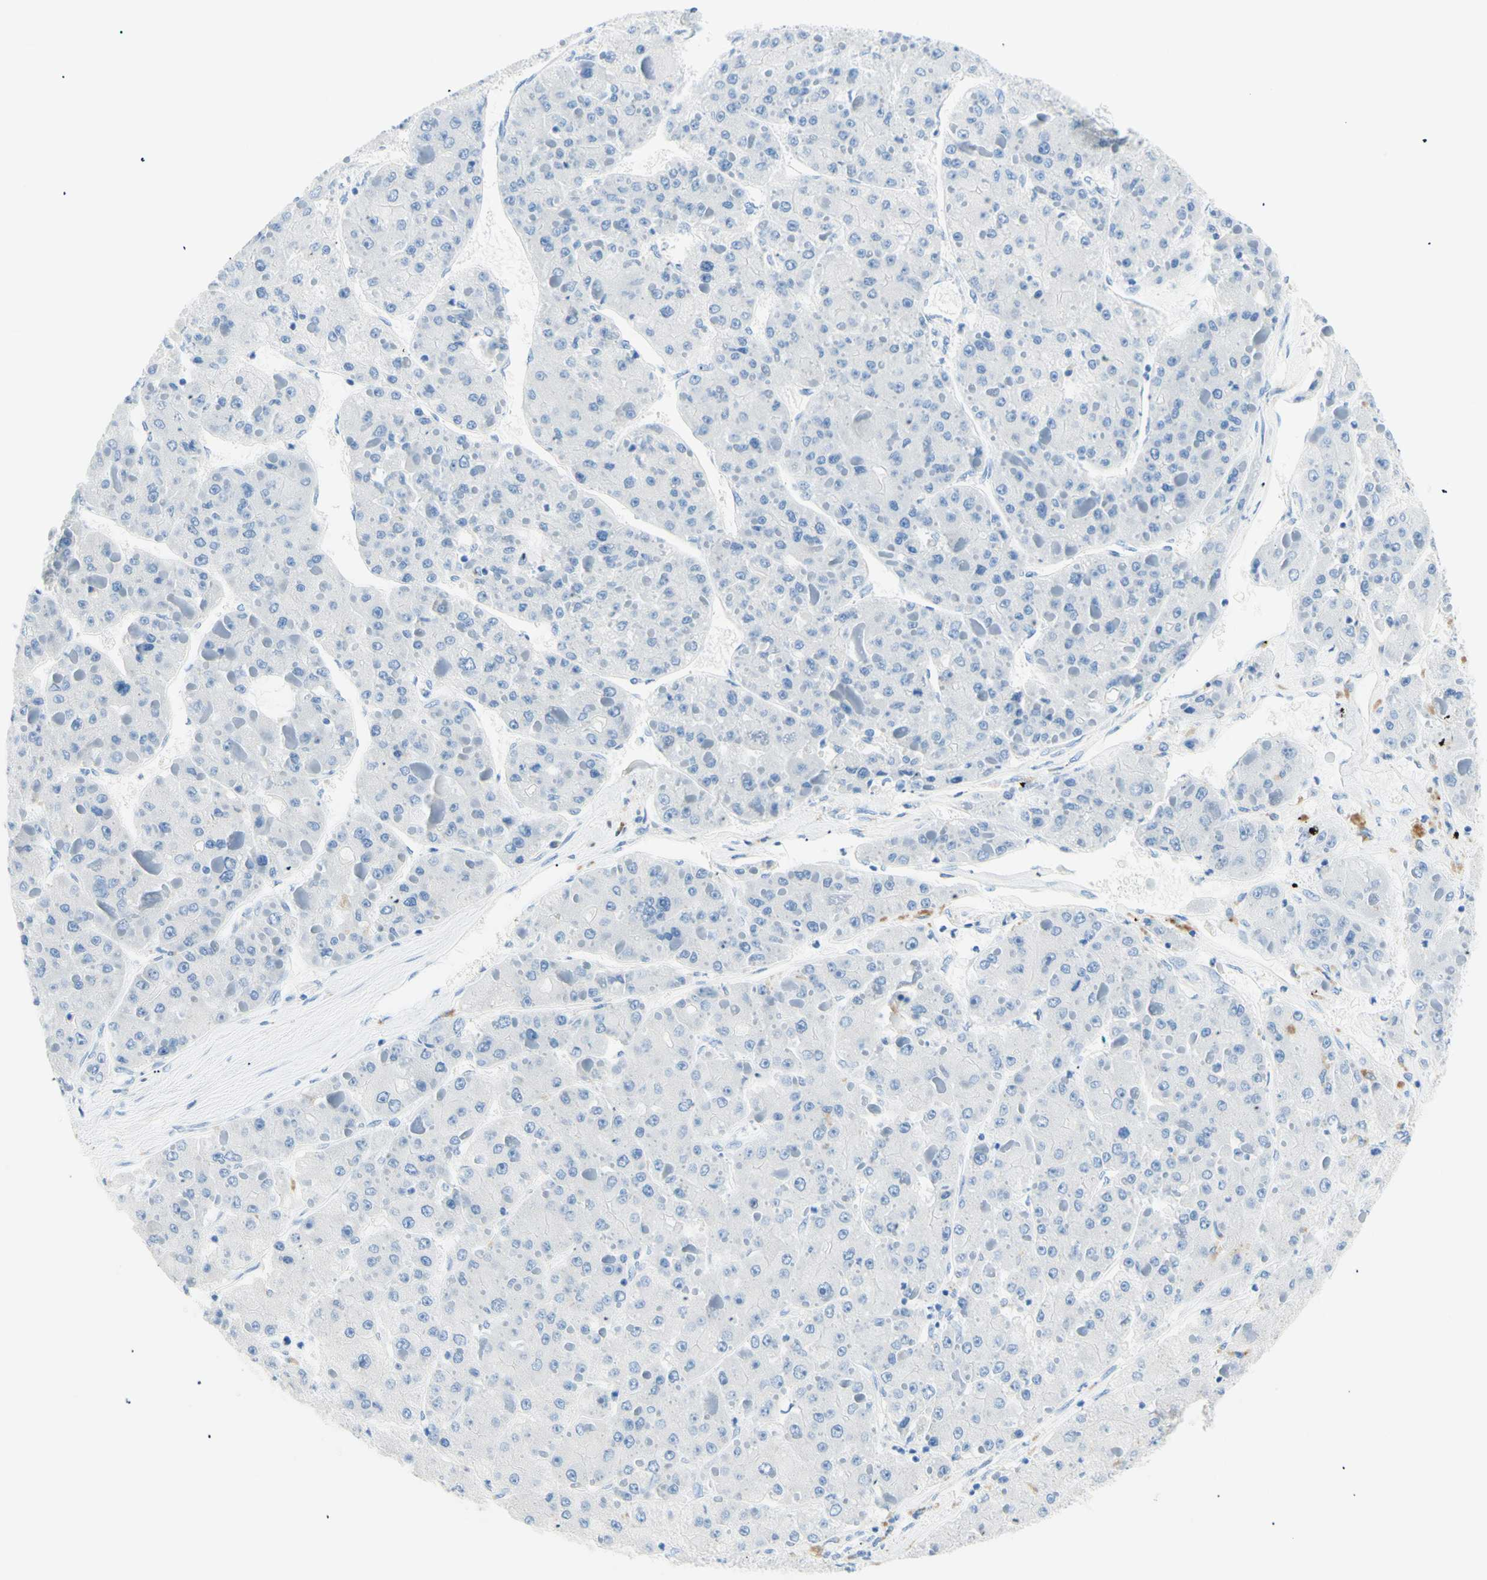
{"staining": {"intensity": "negative", "quantity": "none", "location": "none"}, "tissue": "liver cancer", "cell_type": "Tumor cells", "image_type": "cancer", "snomed": [{"axis": "morphology", "description": "Carcinoma, Hepatocellular, NOS"}, {"axis": "topography", "description": "Liver"}], "caption": "DAB (3,3'-diaminobenzidine) immunohistochemical staining of human liver cancer (hepatocellular carcinoma) demonstrates no significant staining in tumor cells.", "gene": "MYH2", "patient": {"sex": "female", "age": 73}}